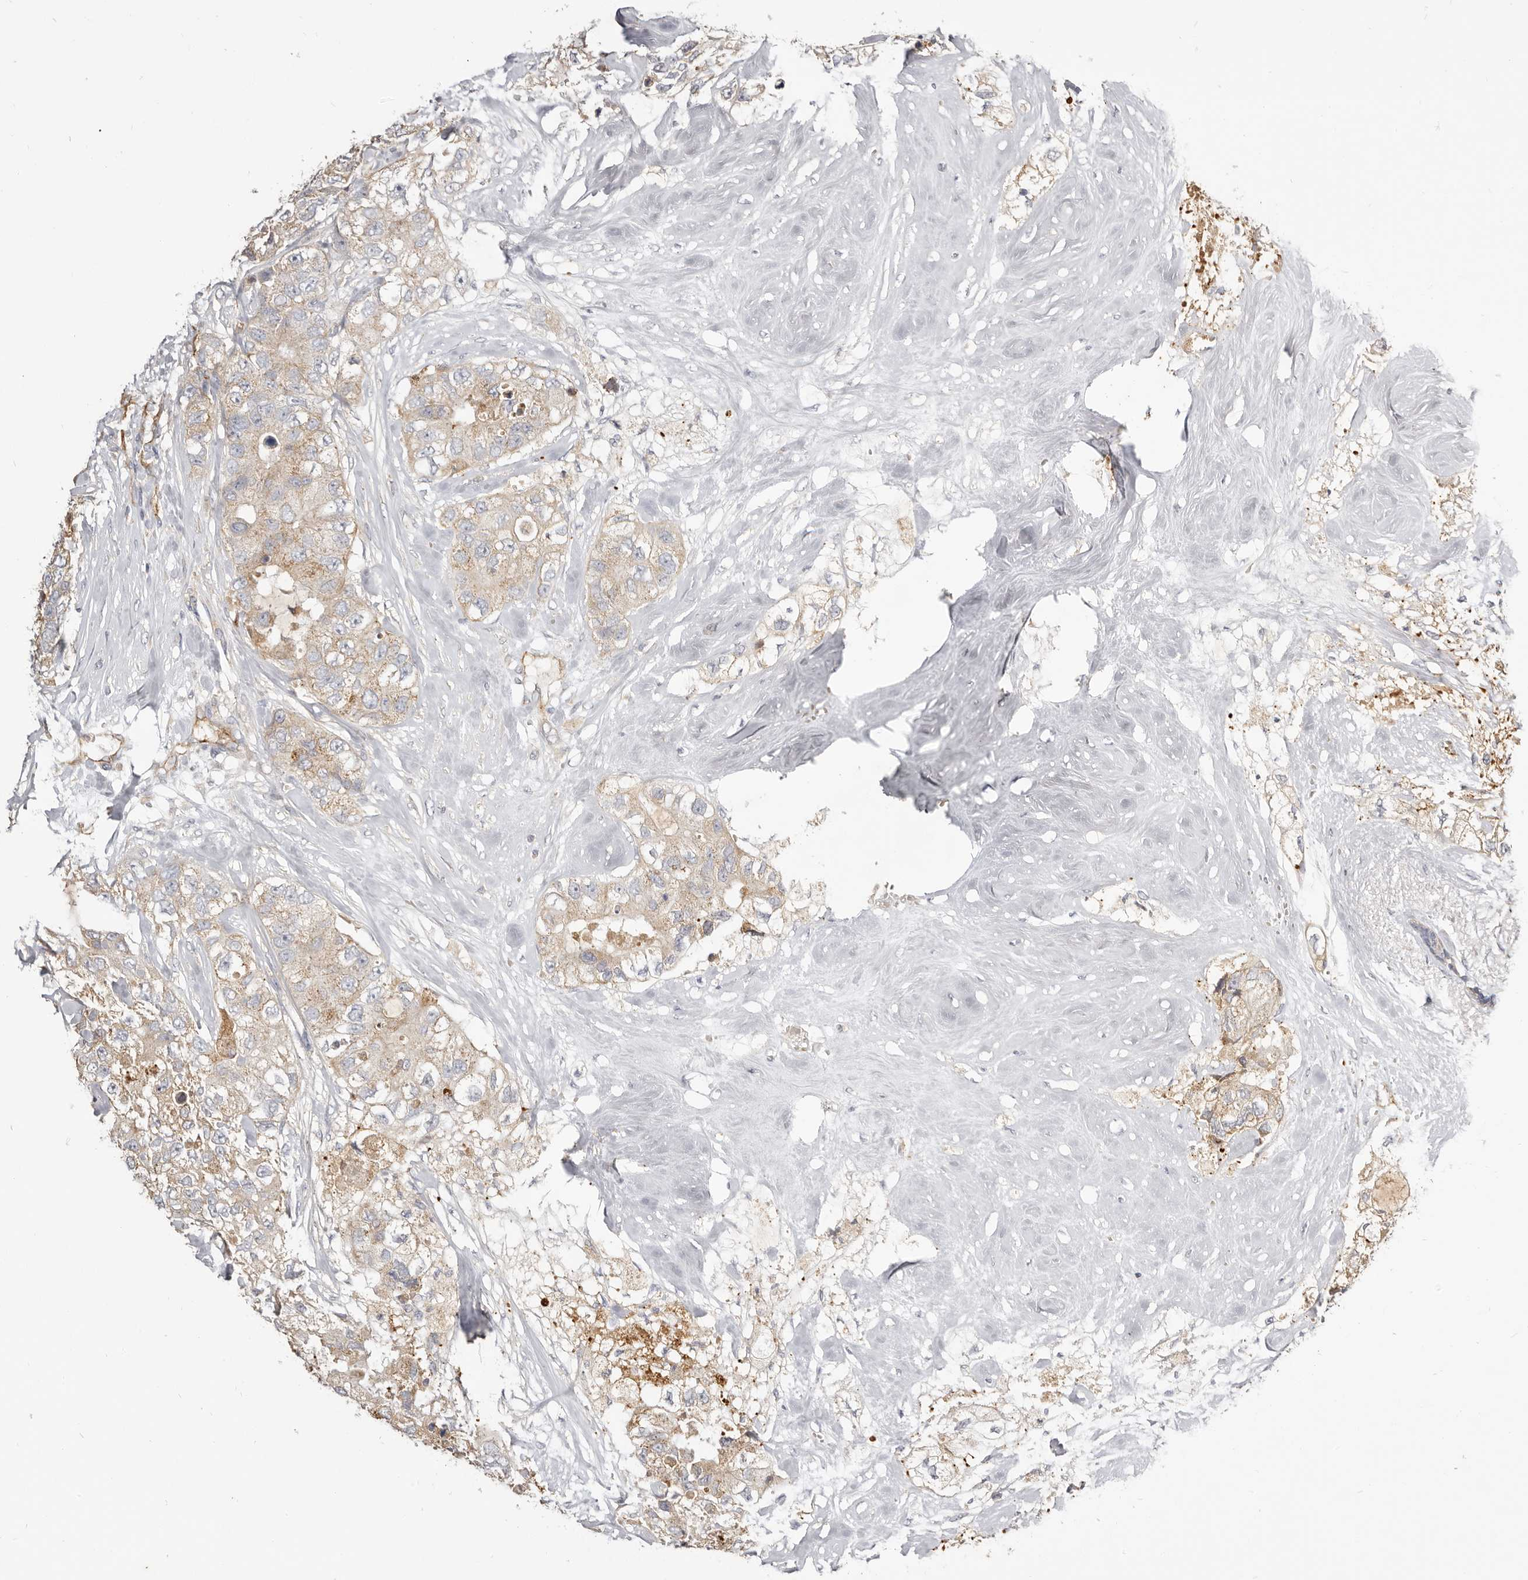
{"staining": {"intensity": "weak", "quantity": ">75%", "location": "cytoplasmic/membranous"}, "tissue": "breast cancer", "cell_type": "Tumor cells", "image_type": "cancer", "snomed": [{"axis": "morphology", "description": "Duct carcinoma"}, {"axis": "topography", "description": "Breast"}], "caption": "Breast cancer (infiltrating ductal carcinoma) stained with DAB (3,3'-diaminobenzidine) immunohistochemistry shows low levels of weak cytoplasmic/membranous staining in approximately >75% of tumor cells. Nuclei are stained in blue.", "gene": "ADAMTS9", "patient": {"sex": "female", "age": 62}}